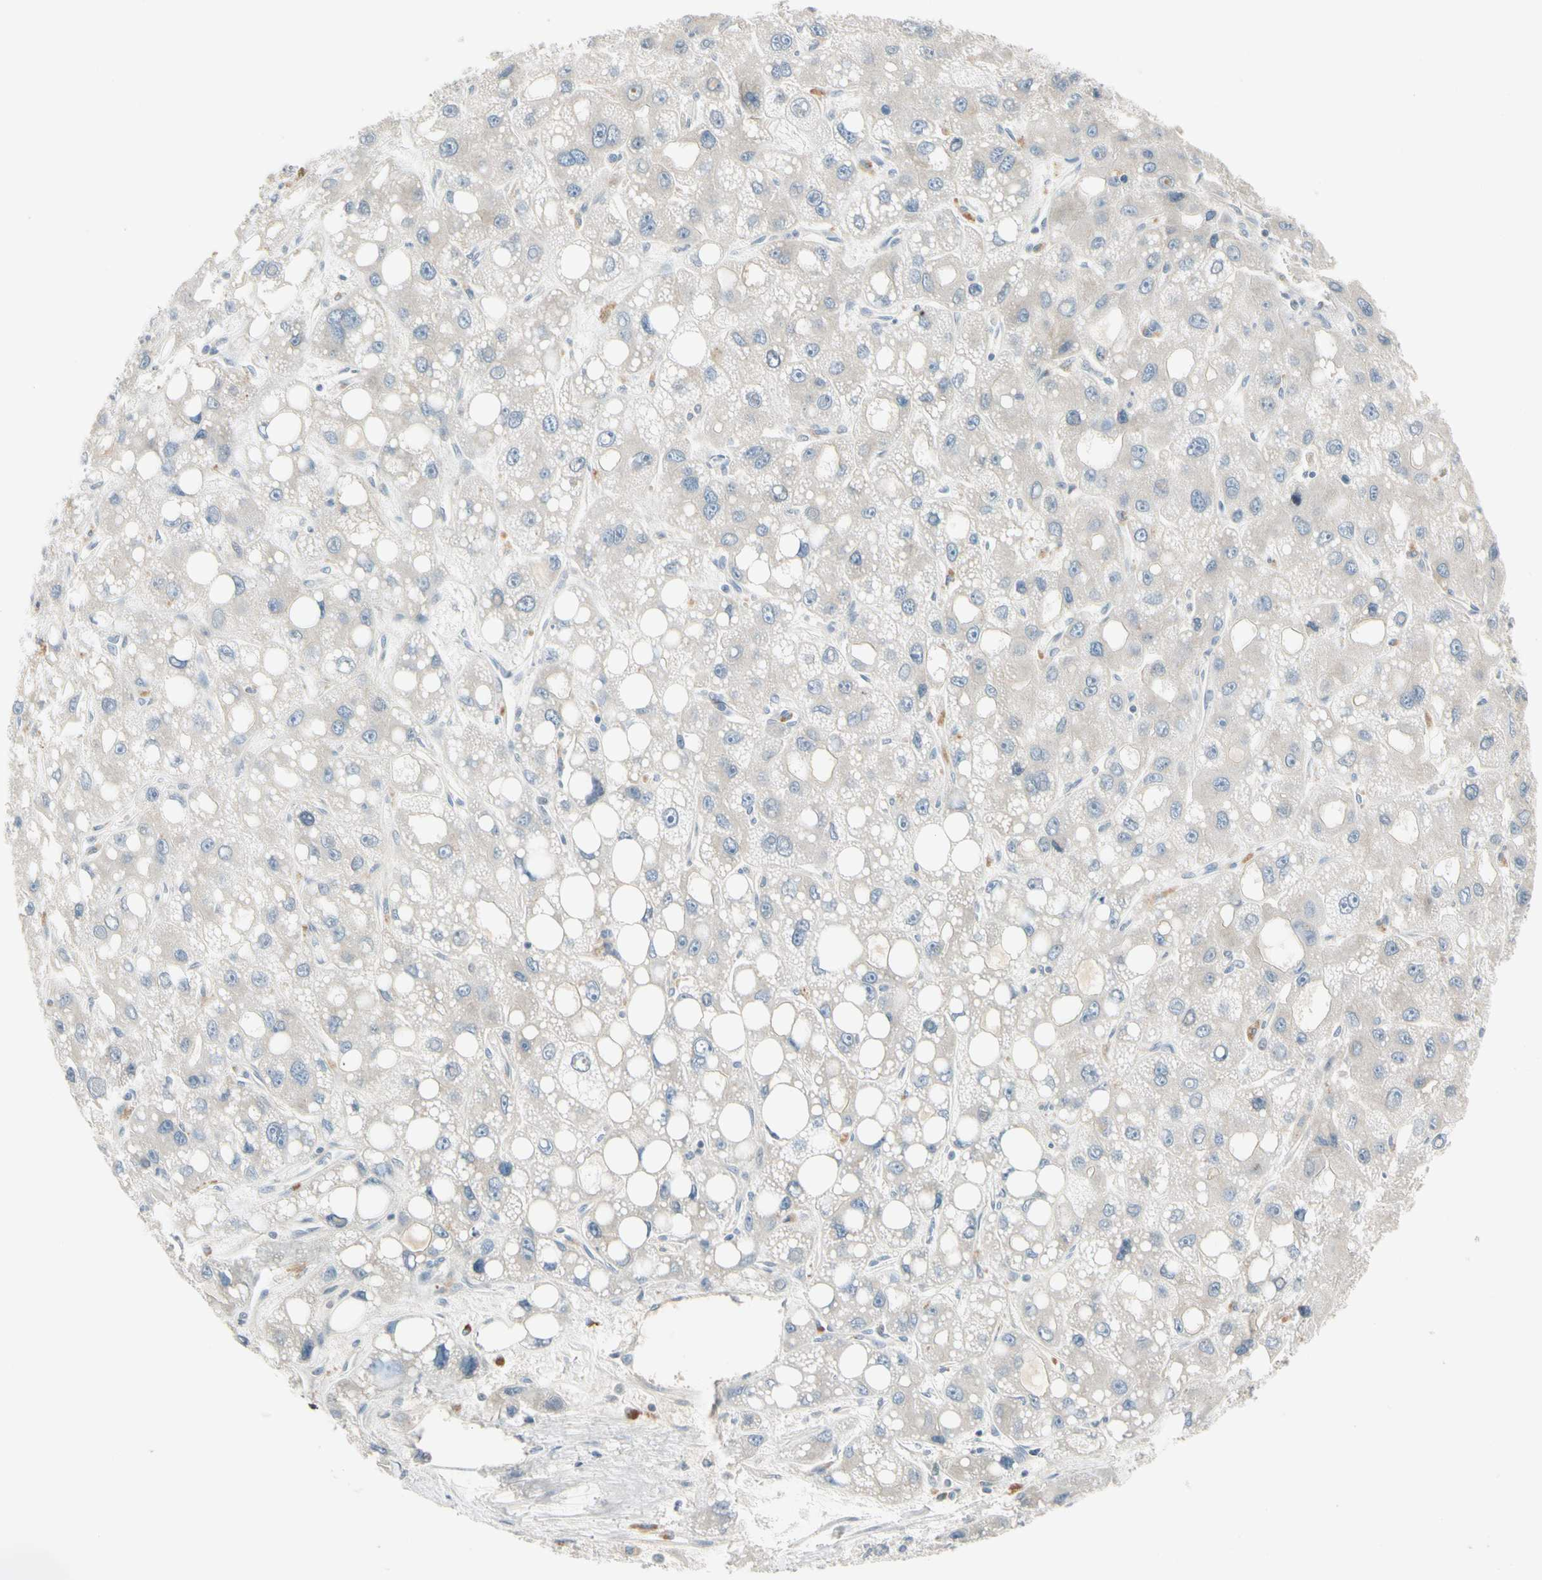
{"staining": {"intensity": "negative", "quantity": "none", "location": "none"}, "tissue": "liver cancer", "cell_type": "Tumor cells", "image_type": "cancer", "snomed": [{"axis": "morphology", "description": "Carcinoma, Hepatocellular, NOS"}, {"axis": "topography", "description": "Liver"}], "caption": "This is an IHC image of human liver cancer. There is no staining in tumor cells.", "gene": "ICAM5", "patient": {"sex": "male", "age": 55}}